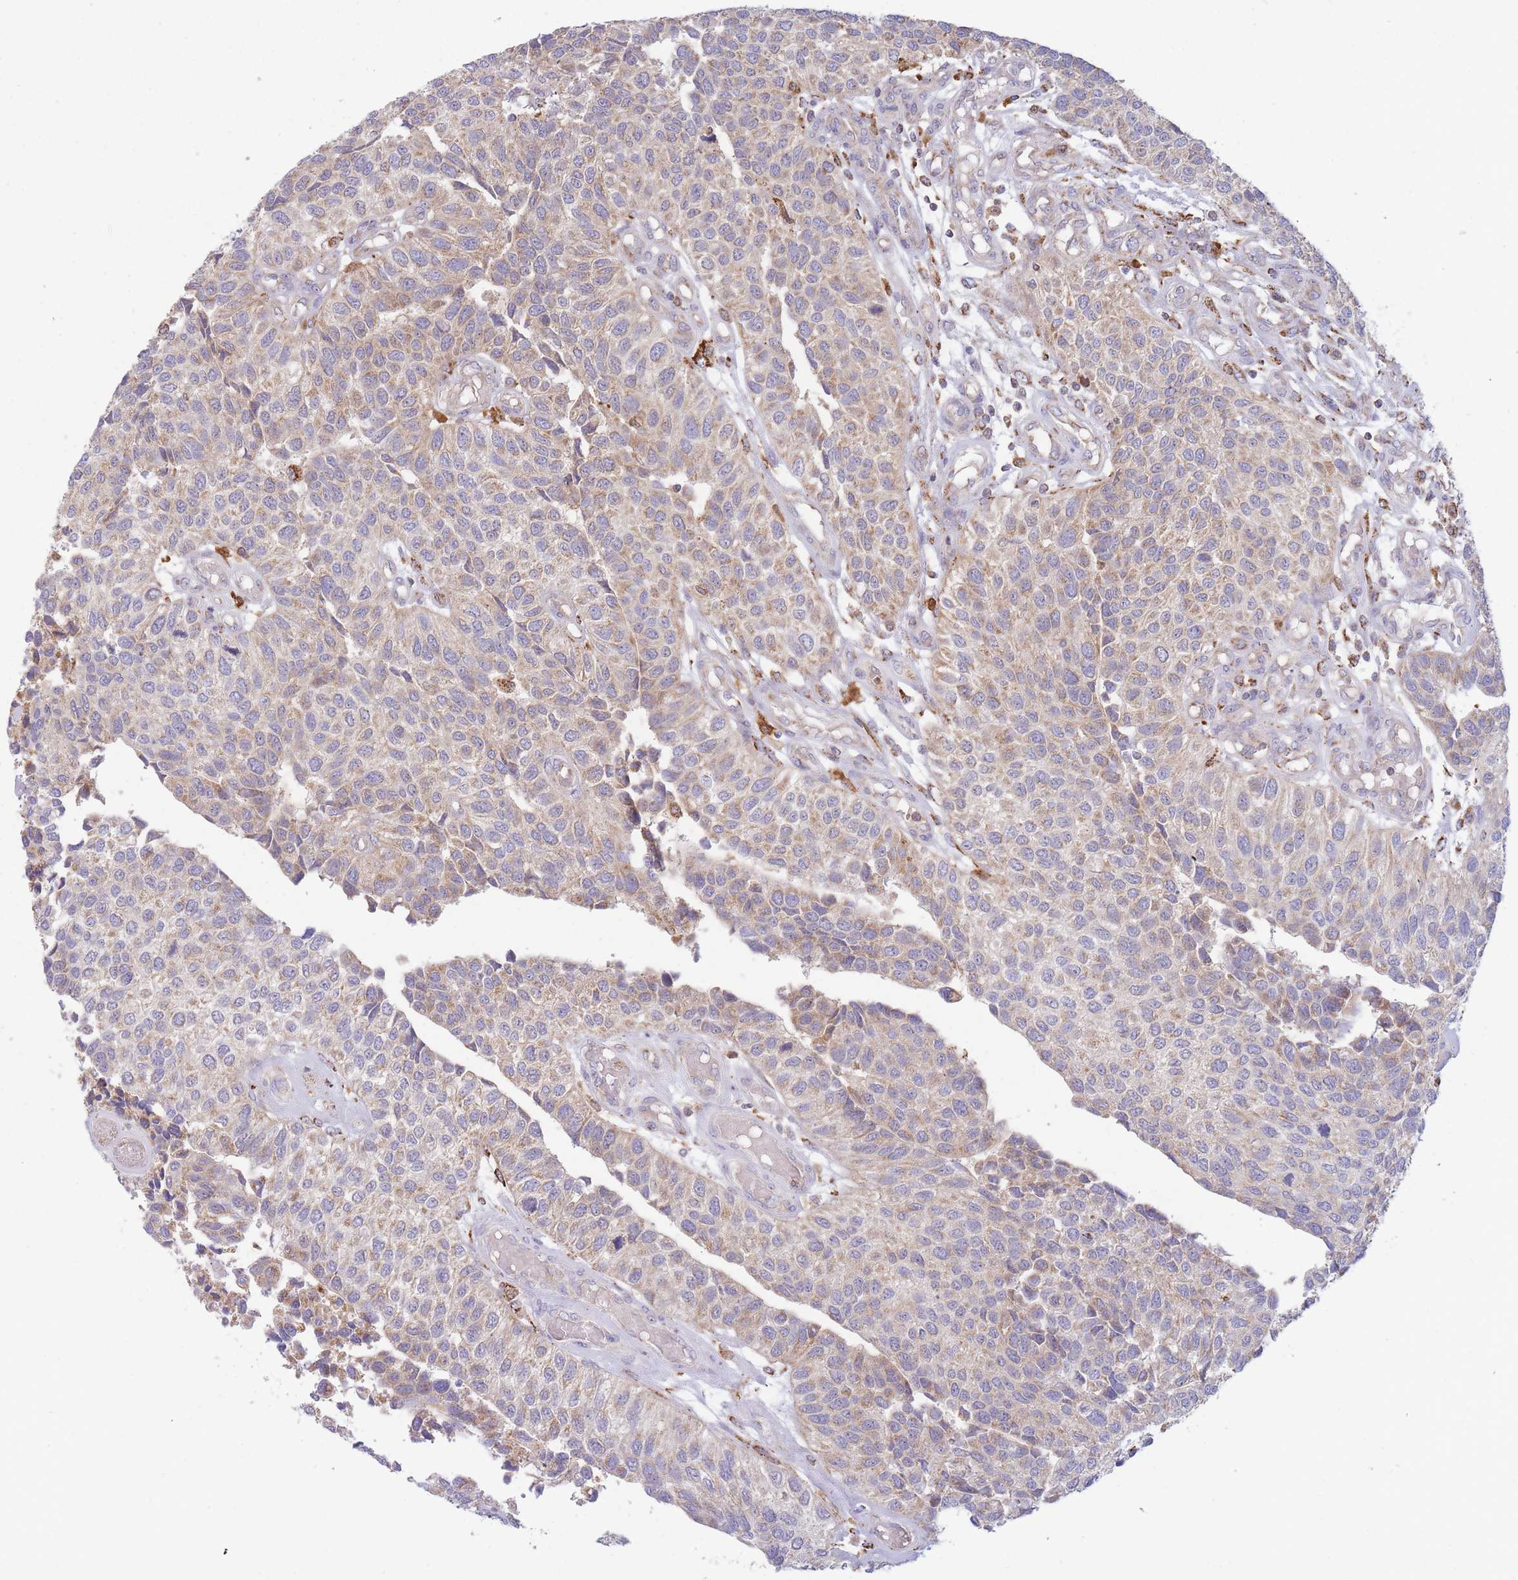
{"staining": {"intensity": "weak", "quantity": ">75%", "location": "cytoplasmic/membranous"}, "tissue": "urothelial cancer", "cell_type": "Tumor cells", "image_type": "cancer", "snomed": [{"axis": "morphology", "description": "Urothelial carcinoma, NOS"}, {"axis": "topography", "description": "Urinary bladder"}], "caption": "A low amount of weak cytoplasmic/membranous expression is appreciated in about >75% of tumor cells in urothelial cancer tissue. Nuclei are stained in blue.", "gene": "MRPL17", "patient": {"sex": "male", "age": 55}}